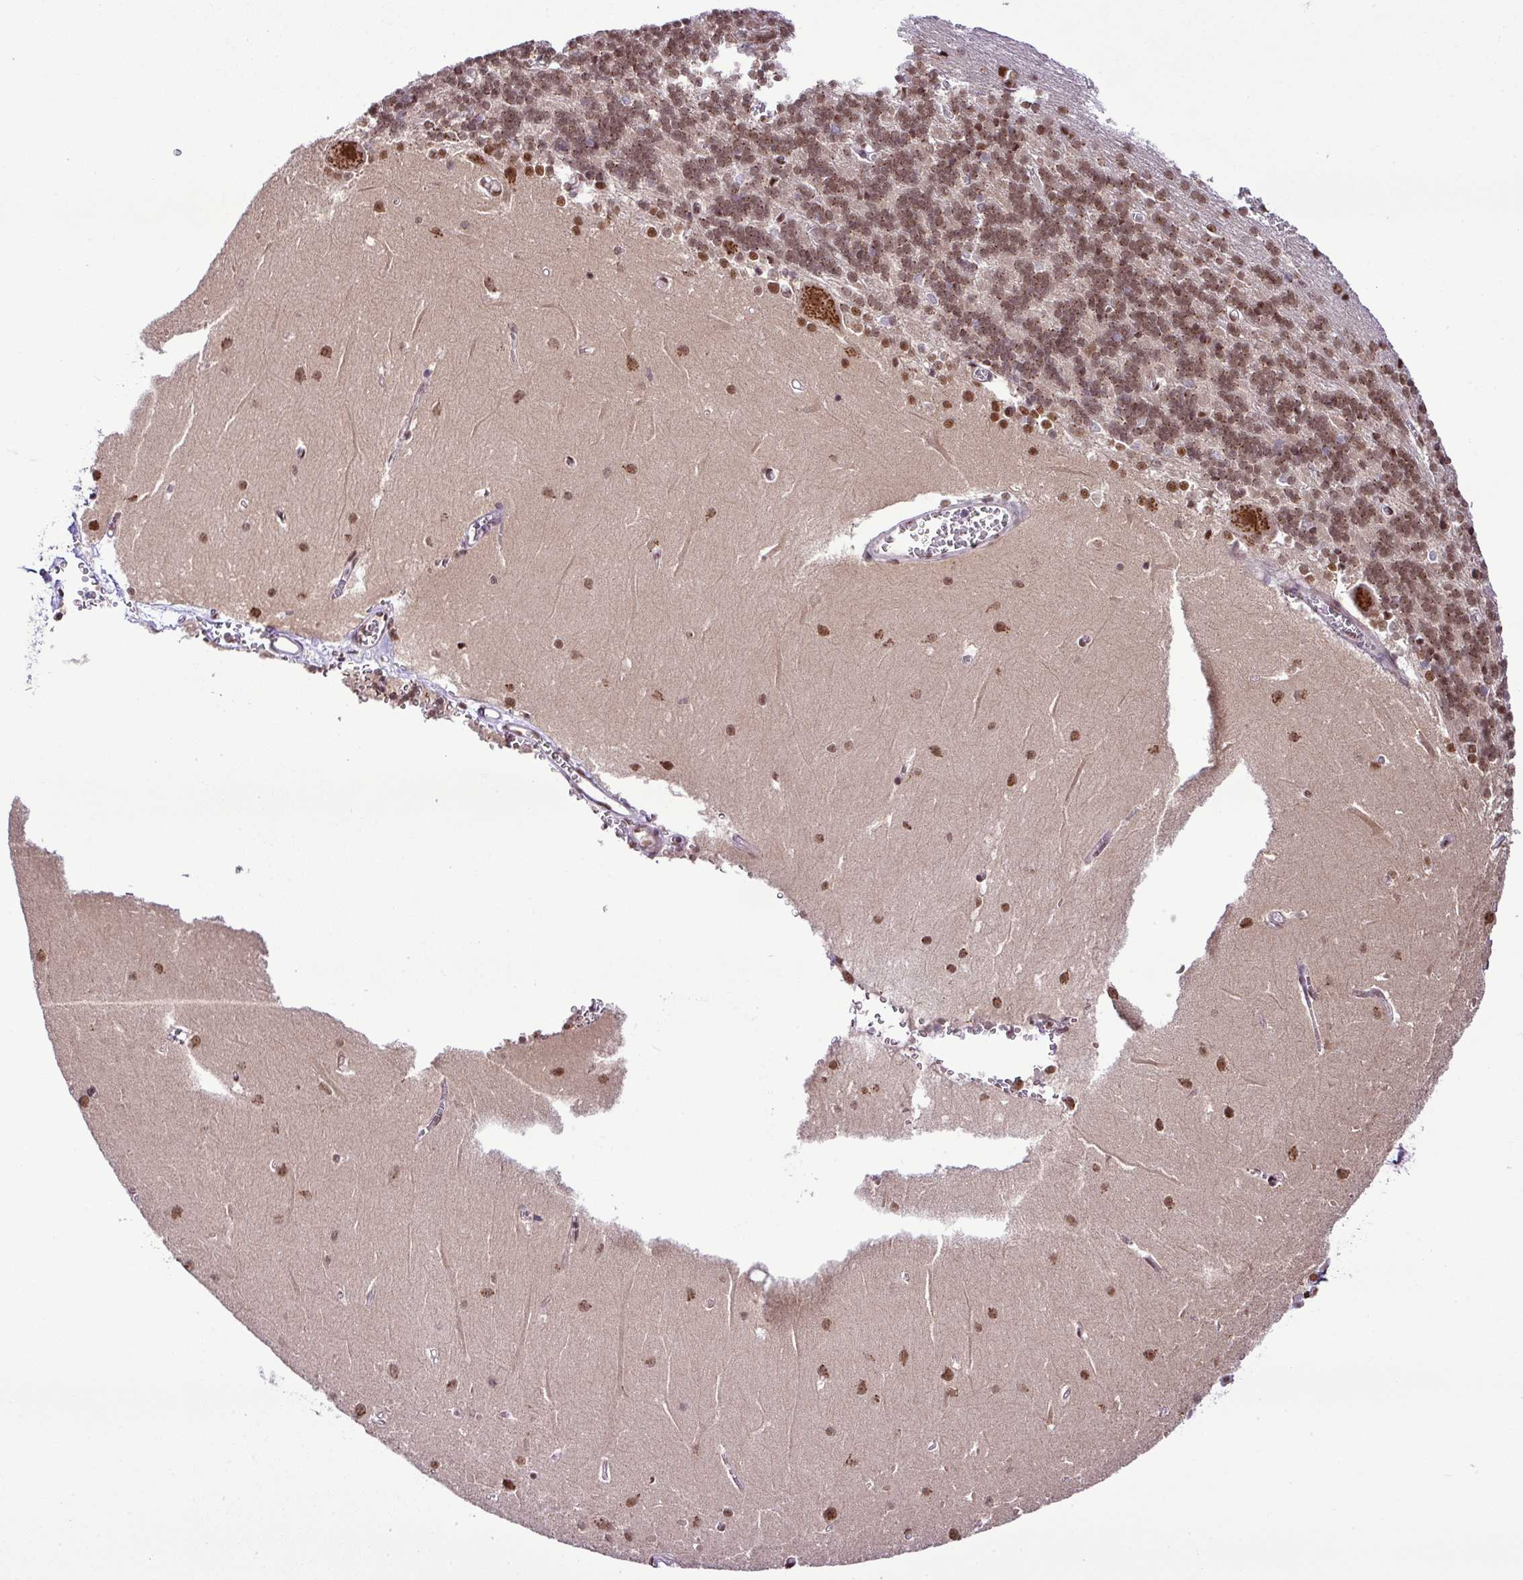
{"staining": {"intensity": "moderate", "quantity": "25%-75%", "location": "cytoplasmic/membranous,nuclear"}, "tissue": "cerebellum", "cell_type": "Cells in granular layer", "image_type": "normal", "snomed": [{"axis": "morphology", "description": "Normal tissue, NOS"}, {"axis": "topography", "description": "Cerebellum"}], "caption": "Unremarkable cerebellum shows moderate cytoplasmic/membranous,nuclear positivity in approximately 25%-75% of cells in granular layer.", "gene": "PGAP4", "patient": {"sex": "male", "age": 37}}